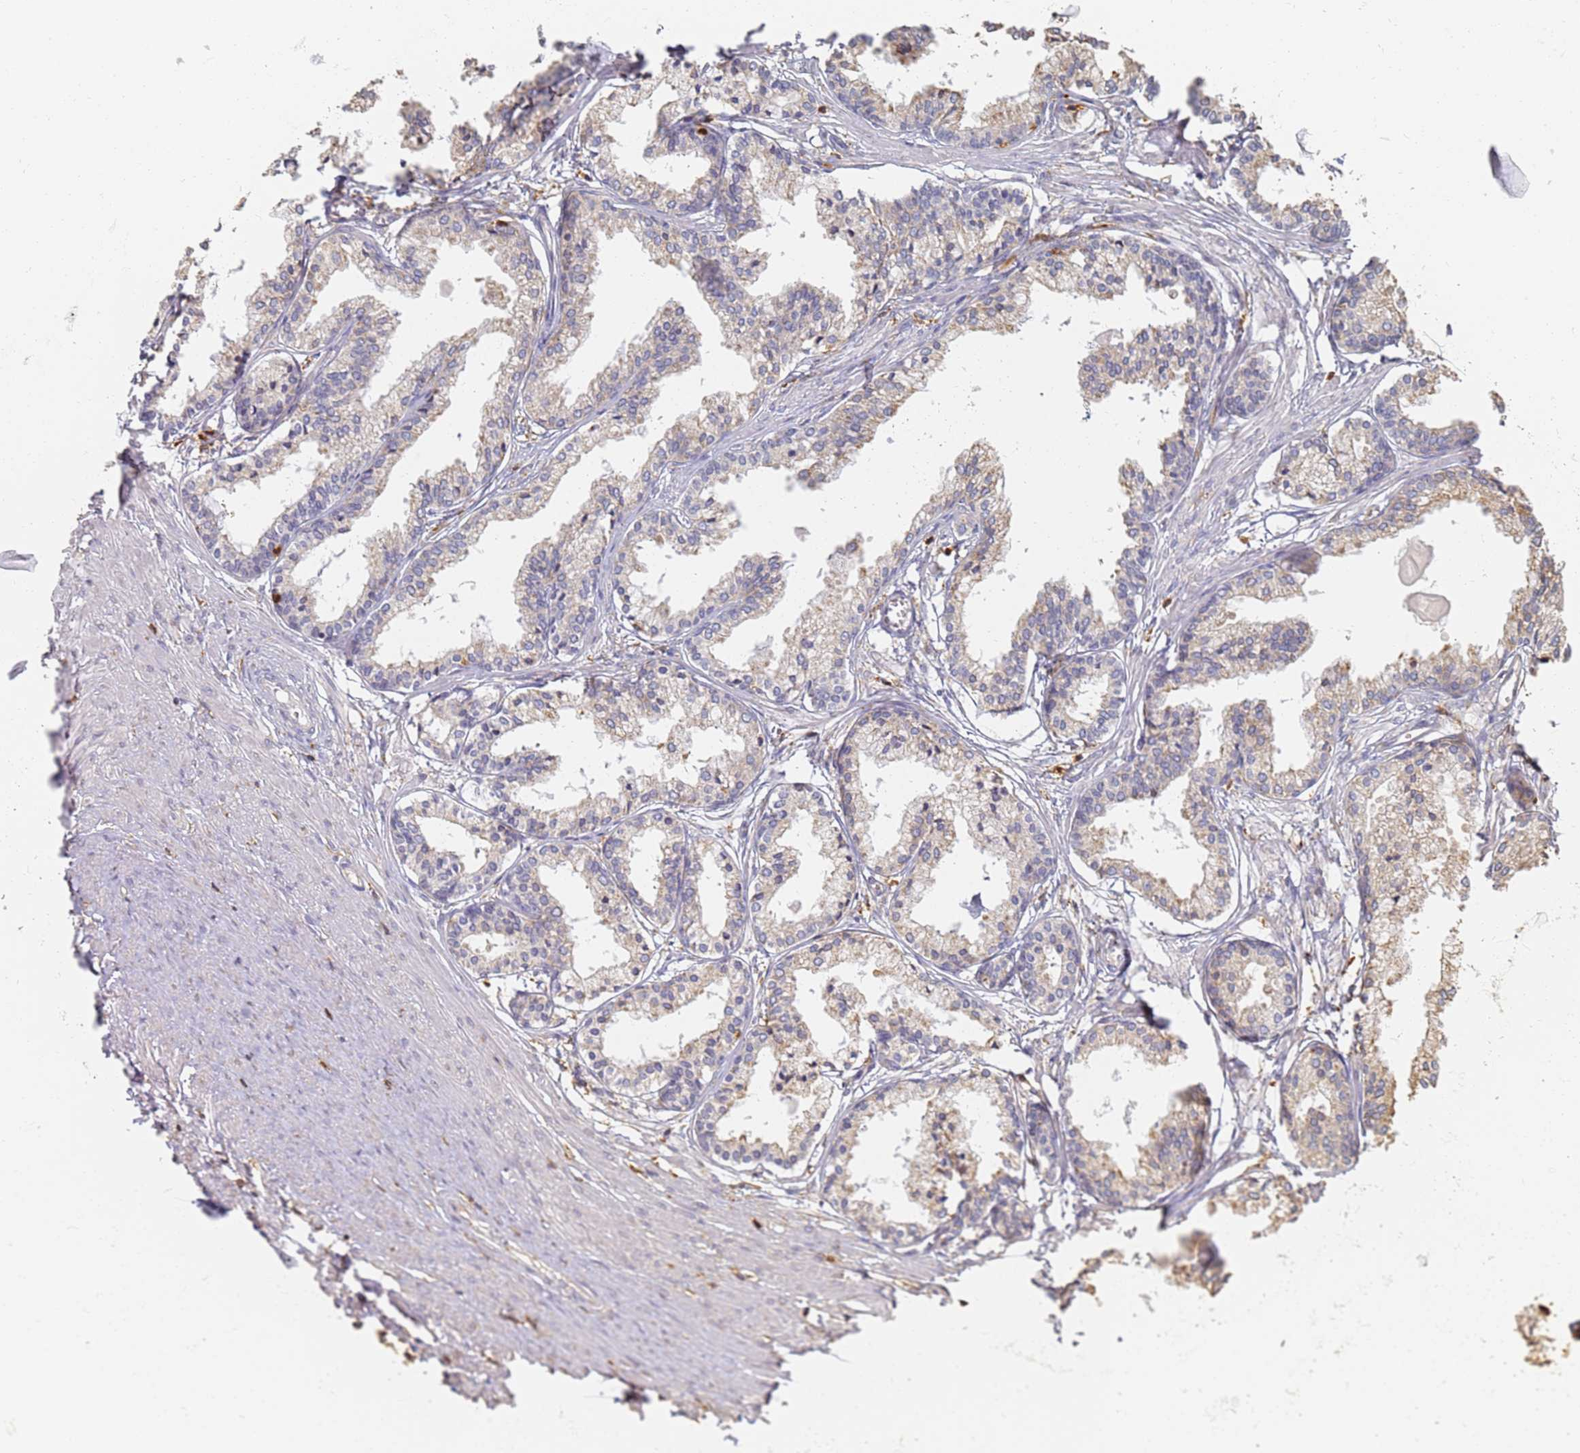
{"staining": {"intensity": "weak", "quantity": "<25%", "location": "cytoplasmic/membranous"}, "tissue": "prostate cancer", "cell_type": "Tumor cells", "image_type": "cancer", "snomed": [{"axis": "morphology", "description": "Adenocarcinoma, High grade"}, {"axis": "topography", "description": "Prostate"}], "caption": "A high-resolution micrograph shows immunohistochemistry staining of prostate cancer (high-grade adenocarcinoma), which shows no significant staining in tumor cells. (Stains: DAB immunohistochemistry with hematoxylin counter stain, Microscopy: brightfield microscopy at high magnification).", "gene": "BIN2", "patient": {"sex": "male", "age": 68}}